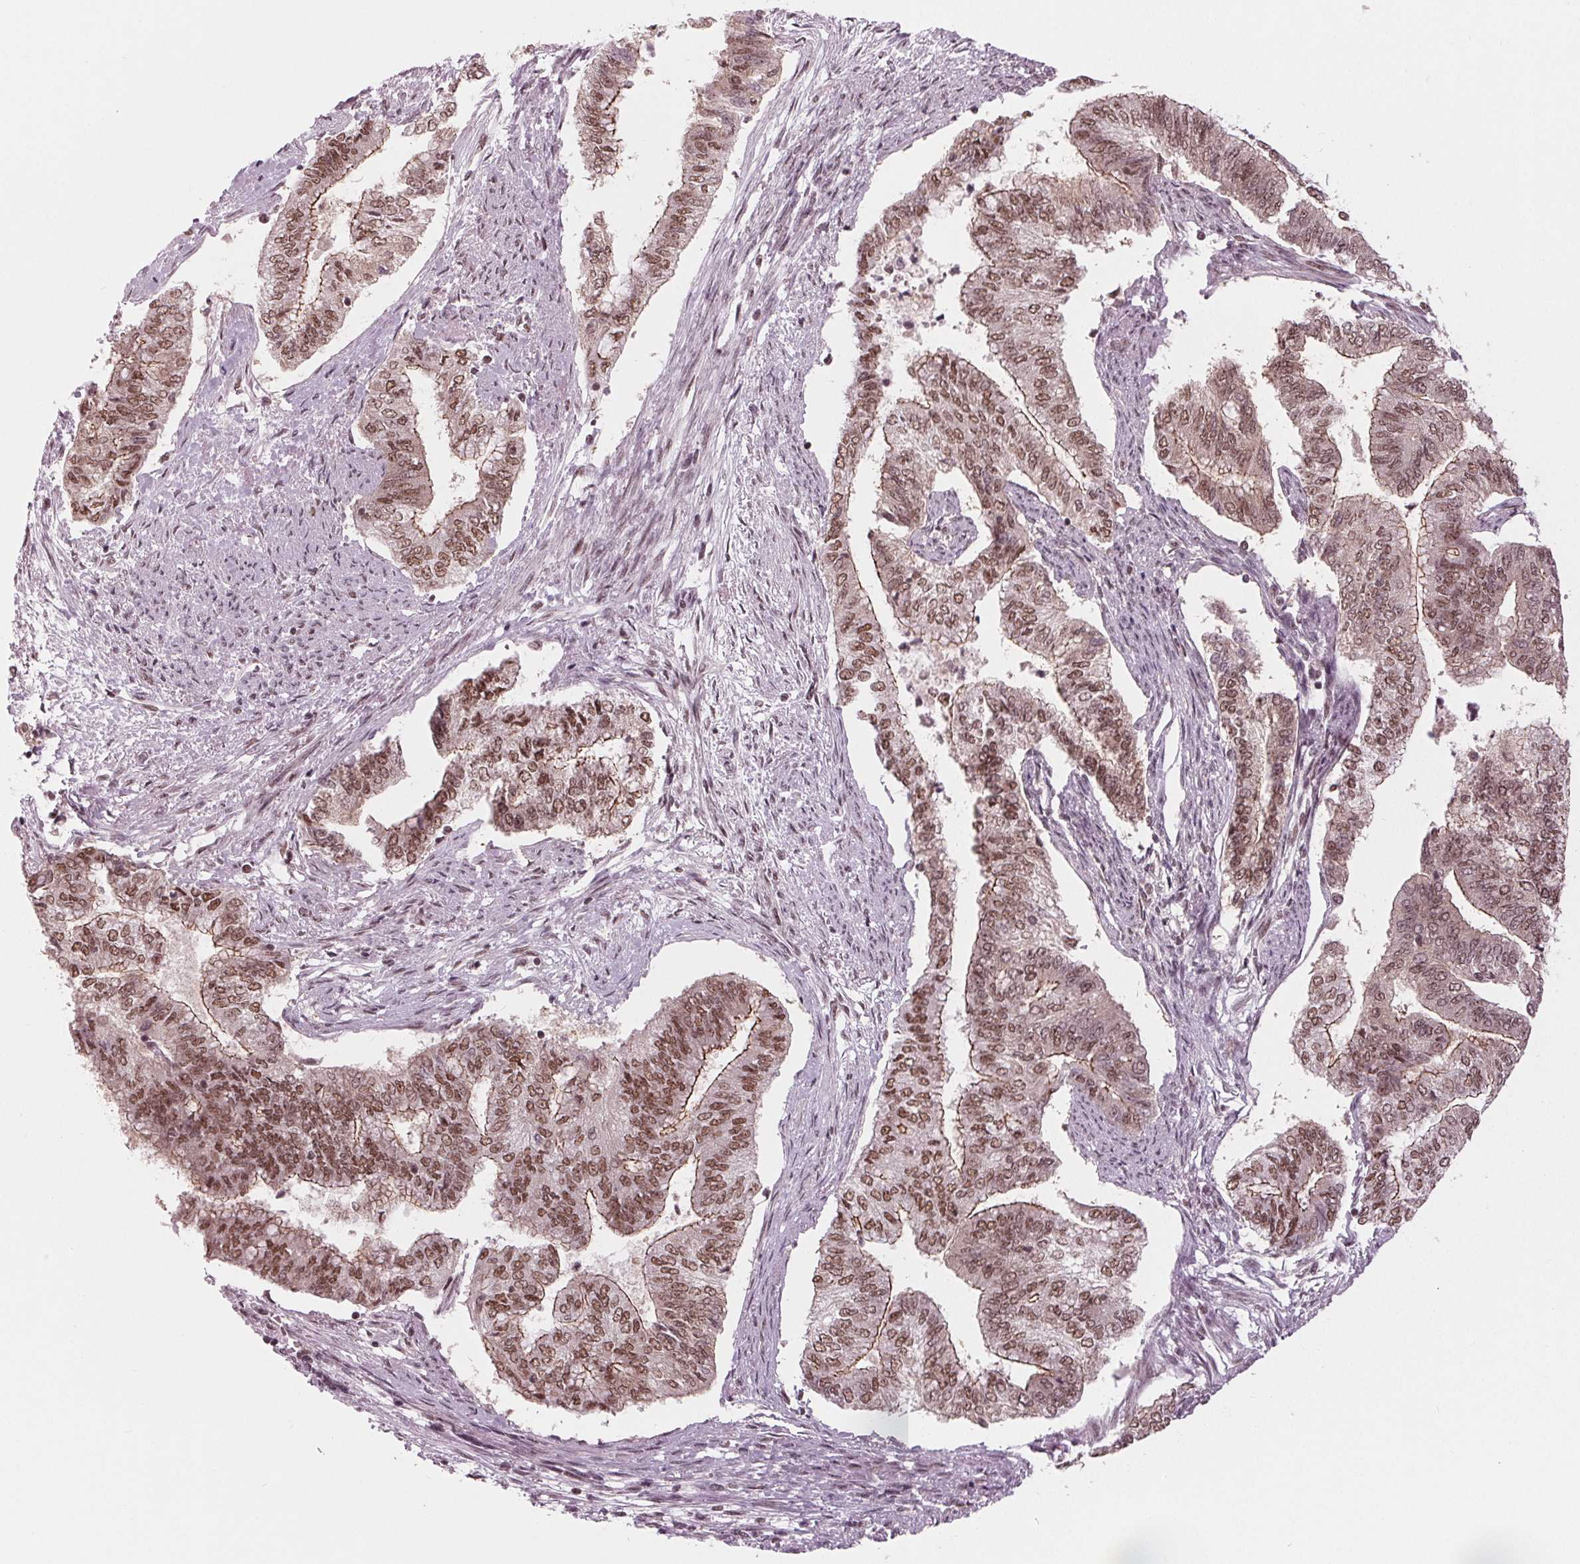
{"staining": {"intensity": "moderate", "quantity": ">75%", "location": "cytoplasmic/membranous,nuclear"}, "tissue": "endometrial cancer", "cell_type": "Tumor cells", "image_type": "cancer", "snomed": [{"axis": "morphology", "description": "Adenocarcinoma, NOS"}, {"axis": "topography", "description": "Endometrium"}], "caption": "Protein staining of endometrial cancer (adenocarcinoma) tissue exhibits moderate cytoplasmic/membranous and nuclear positivity in approximately >75% of tumor cells. (Stains: DAB in brown, nuclei in blue, Microscopy: brightfield microscopy at high magnification).", "gene": "LSM2", "patient": {"sex": "female", "age": 65}}